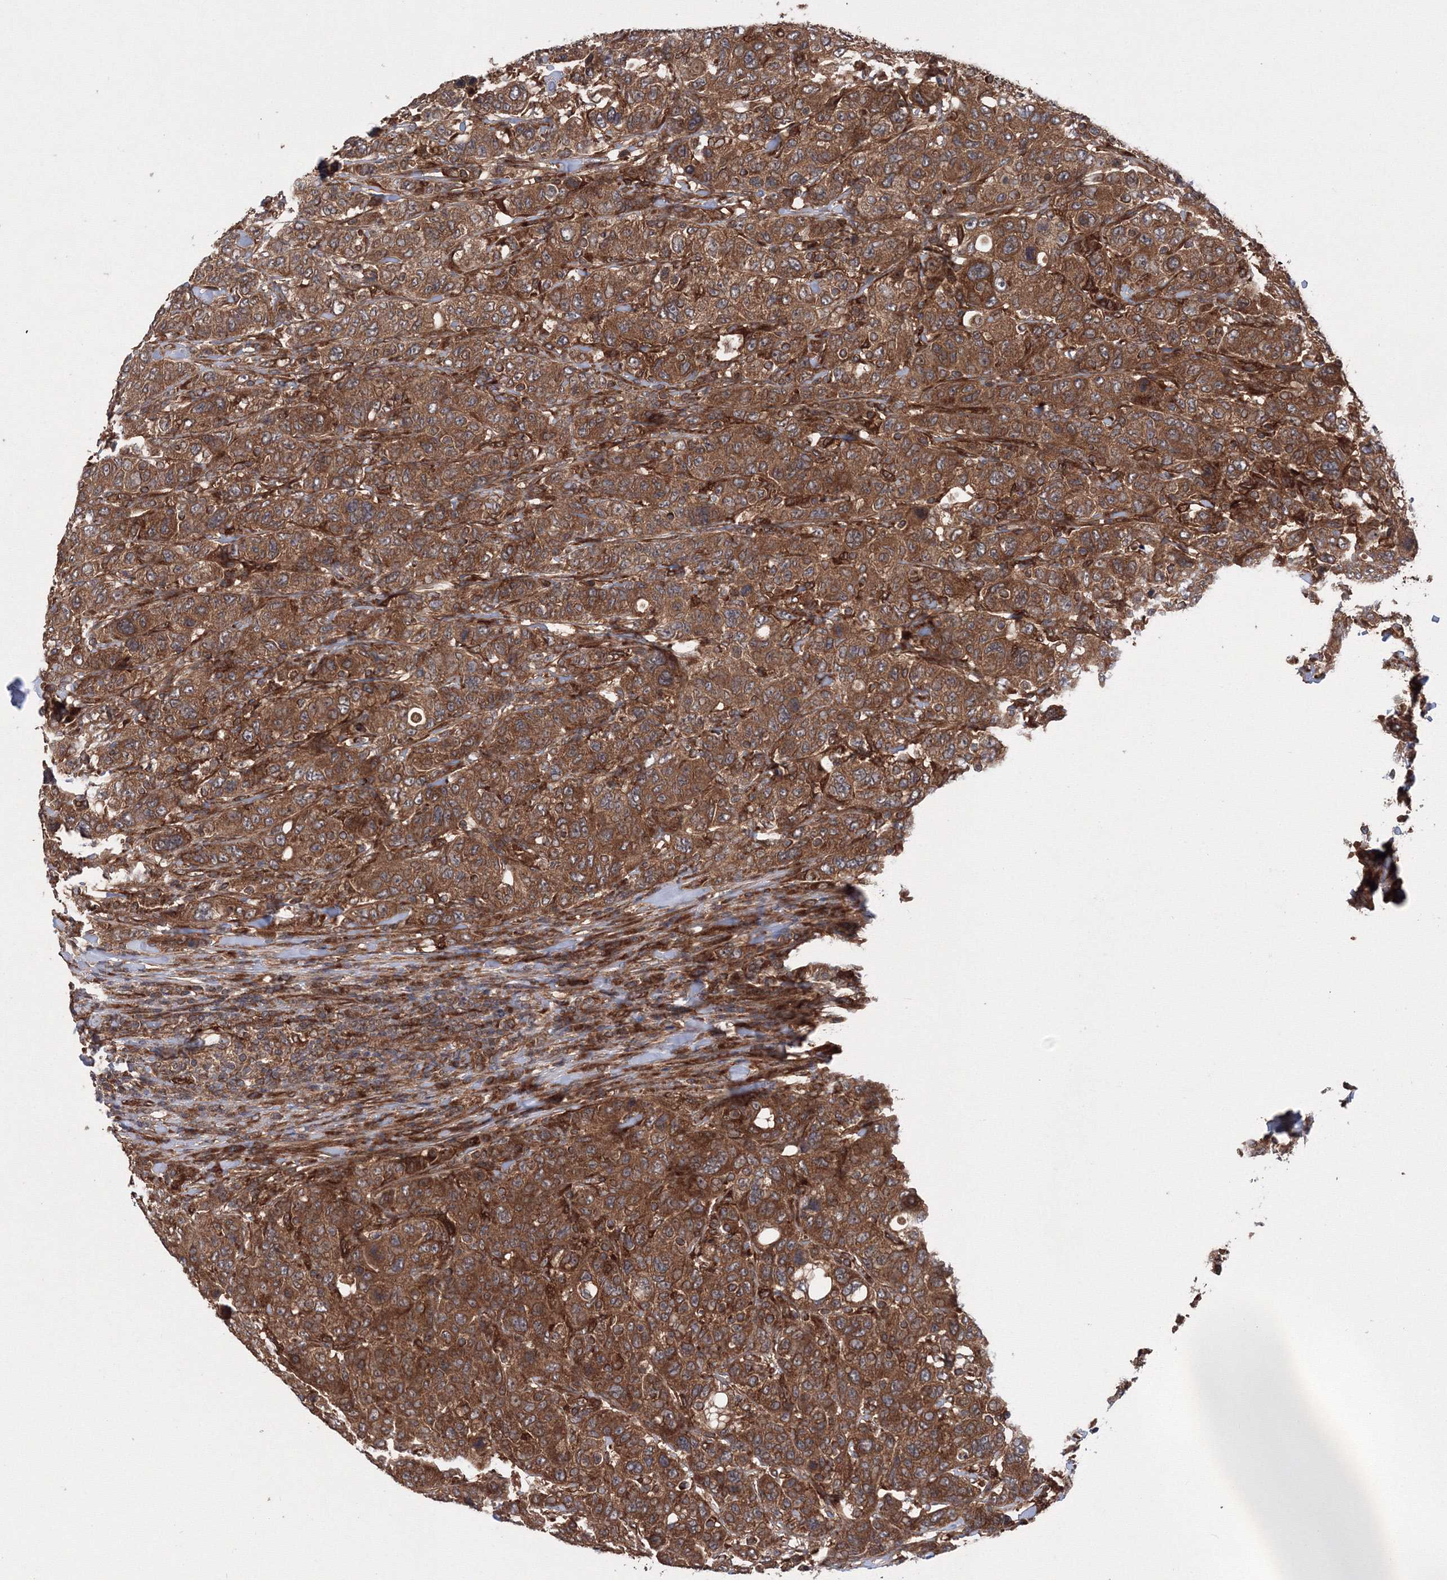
{"staining": {"intensity": "strong", "quantity": ">75%", "location": "cytoplasmic/membranous"}, "tissue": "breast cancer", "cell_type": "Tumor cells", "image_type": "cancer", "snomed": [{"axis": "morphology", "description": "Duct carcinoma"}, {"axis": "topography", "description": "Breast"}], "caption": "Tumor cells show high levels of strong cytoplasmic/membranous staining in about >75% of cells in breast invasive ductal carcinoma.", "gene": "ATG3", "patient": {"sex": "female", "age": 37}}